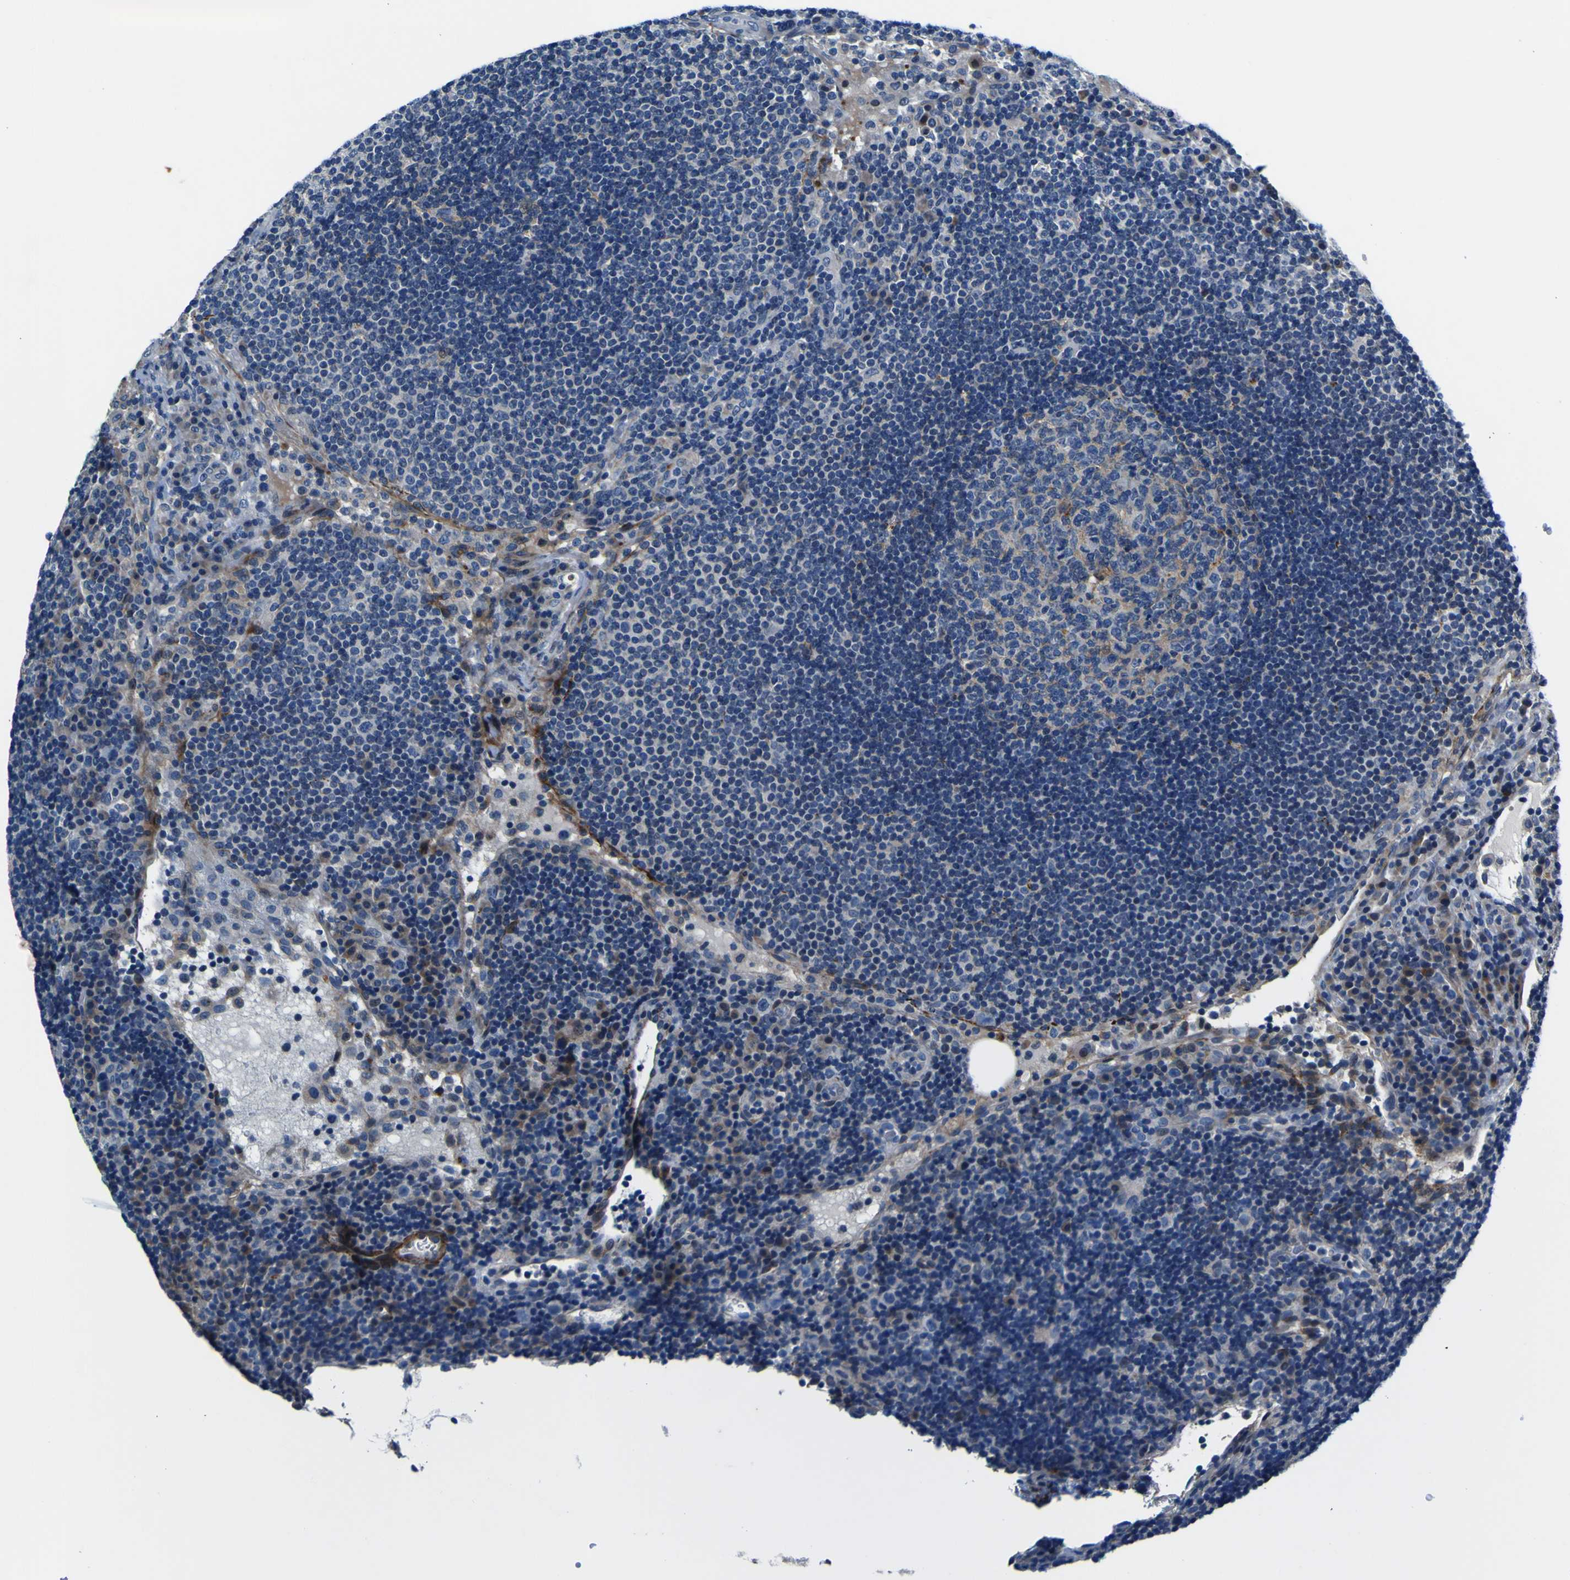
{"staining": {"intensity": "weak", "quantity": "25%-75%", "location": "cytoplasmic/membranous"}, "tissue": "lymph node", "cell_type": "Germinal center cells", "image_type": "normal", "snomed": [{"axis": "morphology", "description": "Normal tissue, NOS"}, {"axis": "topography", "description": "Lymph node"}], "caption": "Lymph node stained for a protein displays weak cytoplasmic/membranous positivity in germinal center cells. (Stains: DAB in brown, nuclei in blue, Microscopy: brightfield microscopy at high magnification).", "gene": "AGAP3", "patient": {"sex": "female", "age": 53}}